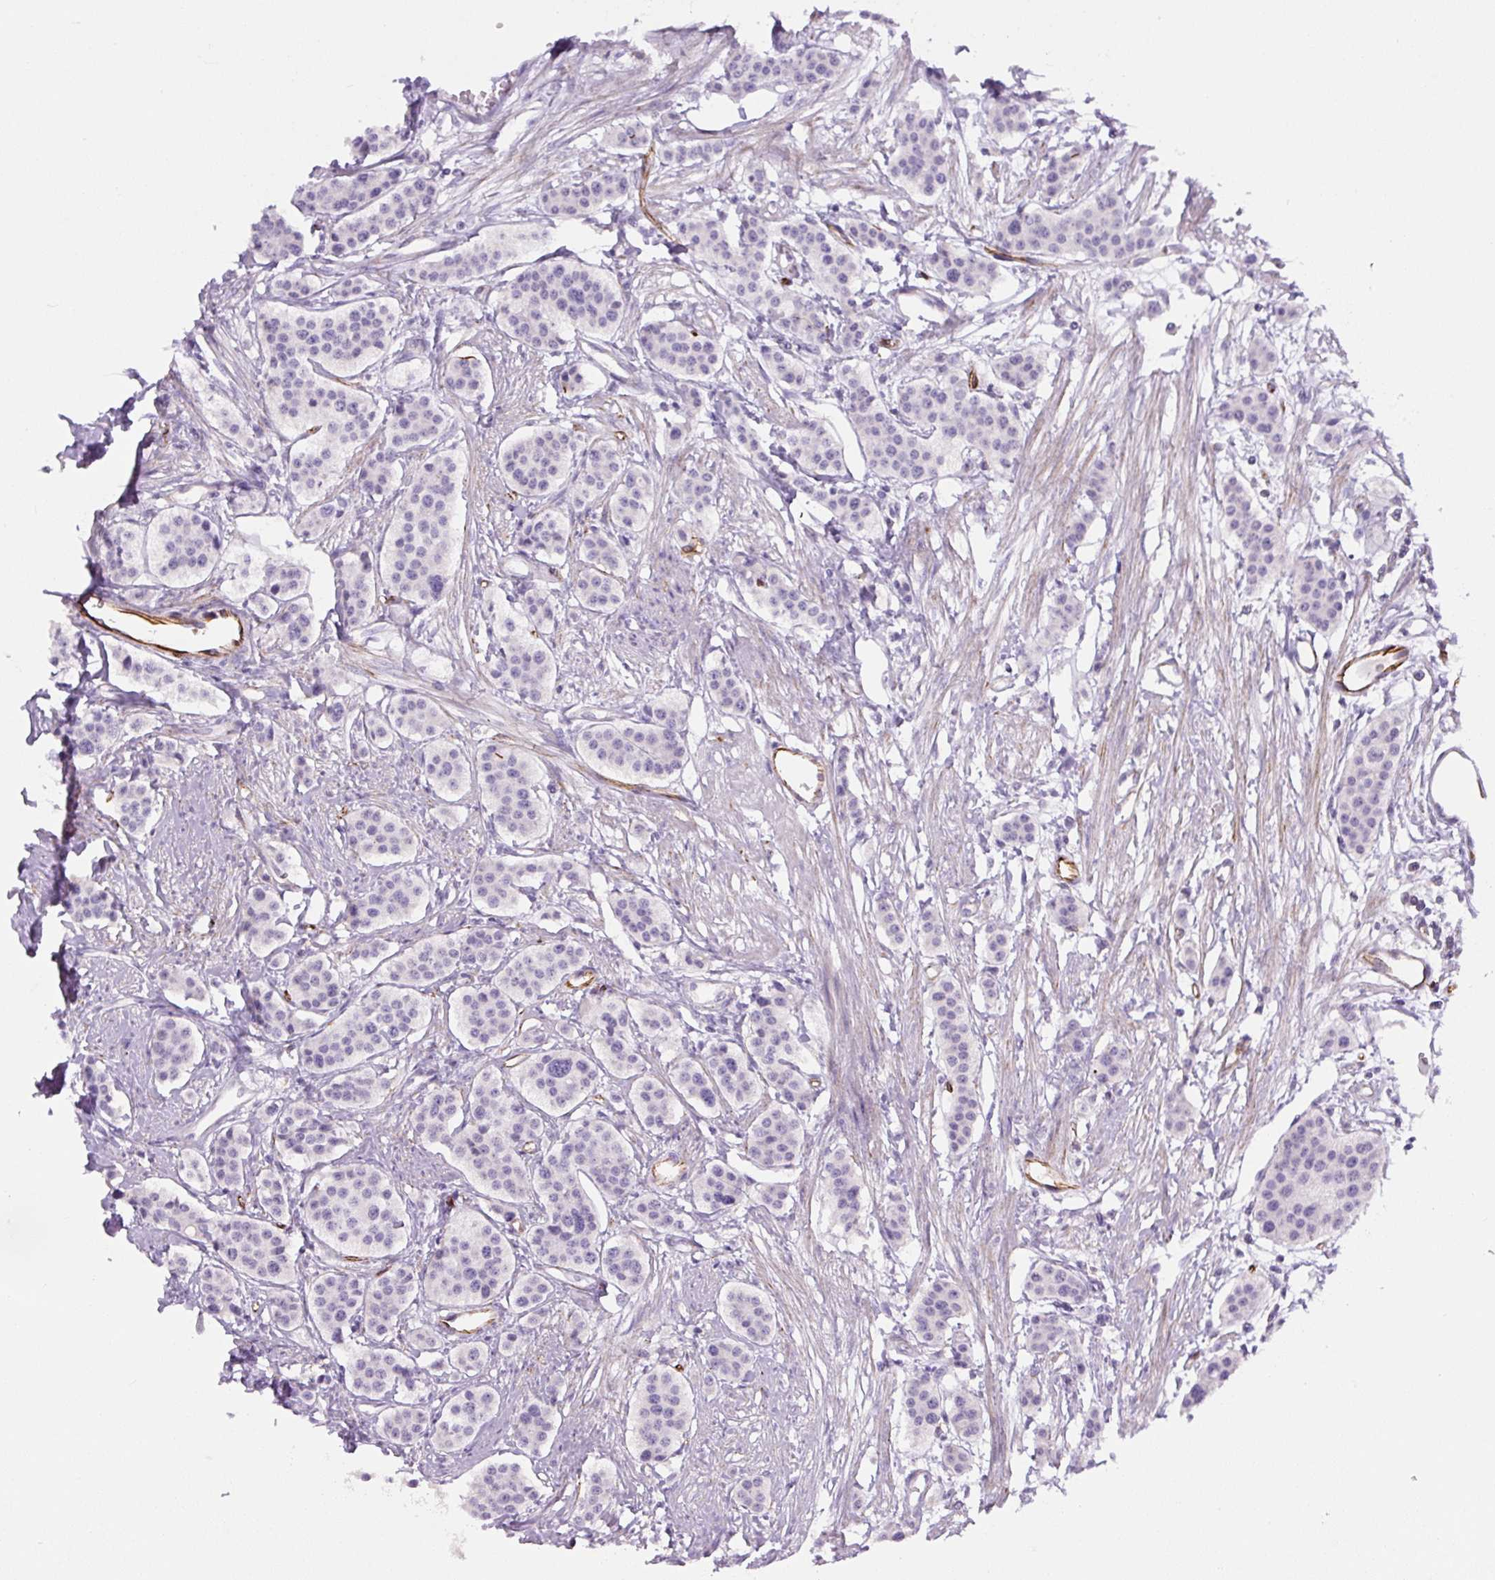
{"staining": {"intensity": "negative", "quantity": "none", "location": "none"}, "tissue": "carcinoid", "cell_type": "Tumor cells", "image_type": "cancer", "snomed": [{"axis": "morphology", "description": "Carcinoid, malignant, NOS"}, {"axis": "topography", "description": "Small intestine"}], "caption": "Micrograph shows no protein expression in tumor cells of carcinoid (malignant) tissue.", "gene": "NES", "patient": {"sex": "male", "age": 60}}